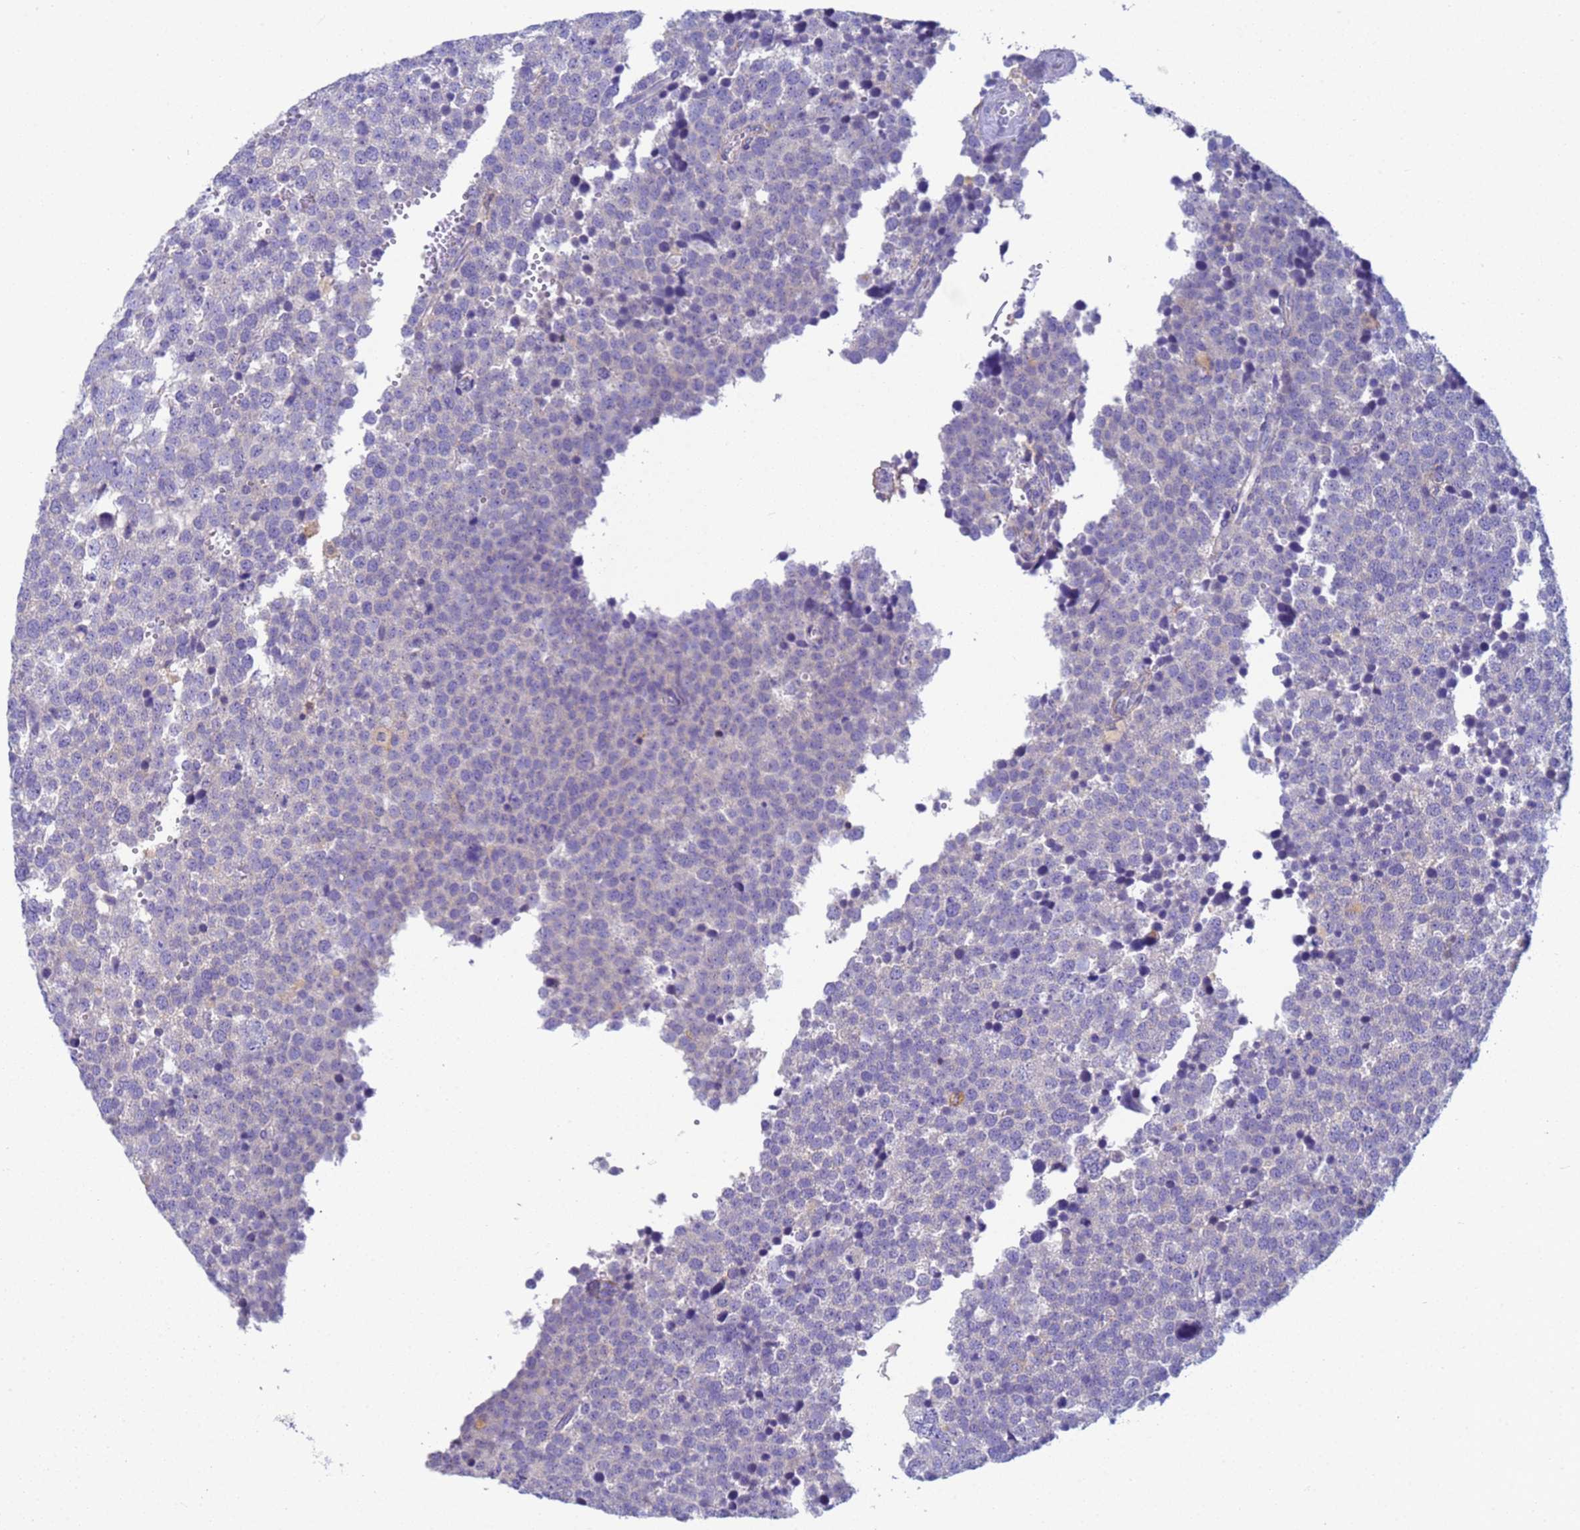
{"staining": {"intensity": "negative", "quantity": "none", "location": "none"}, "tissue": "testis cancer", "cell_type": "Tumor cells", "image_type": "cancer", "snomed": [{"axis": "morphology", "description": "Seminoma, NOS"}, {"axis": "topography", "description": "Testis"}], "caption": "DAB (3,3'-diaminobenzidine) immunohistochemical staining of human testis cancer shows no significant positivity in tumor cells. (Stains: DAB (3,3'-diaminobenzidine) IHC with hematoxylin counter stain, Microscopy: brightfield microscopy at high magnification).", "gene": "KLHL13", "patient": {"sex": "male", "age": 71}}